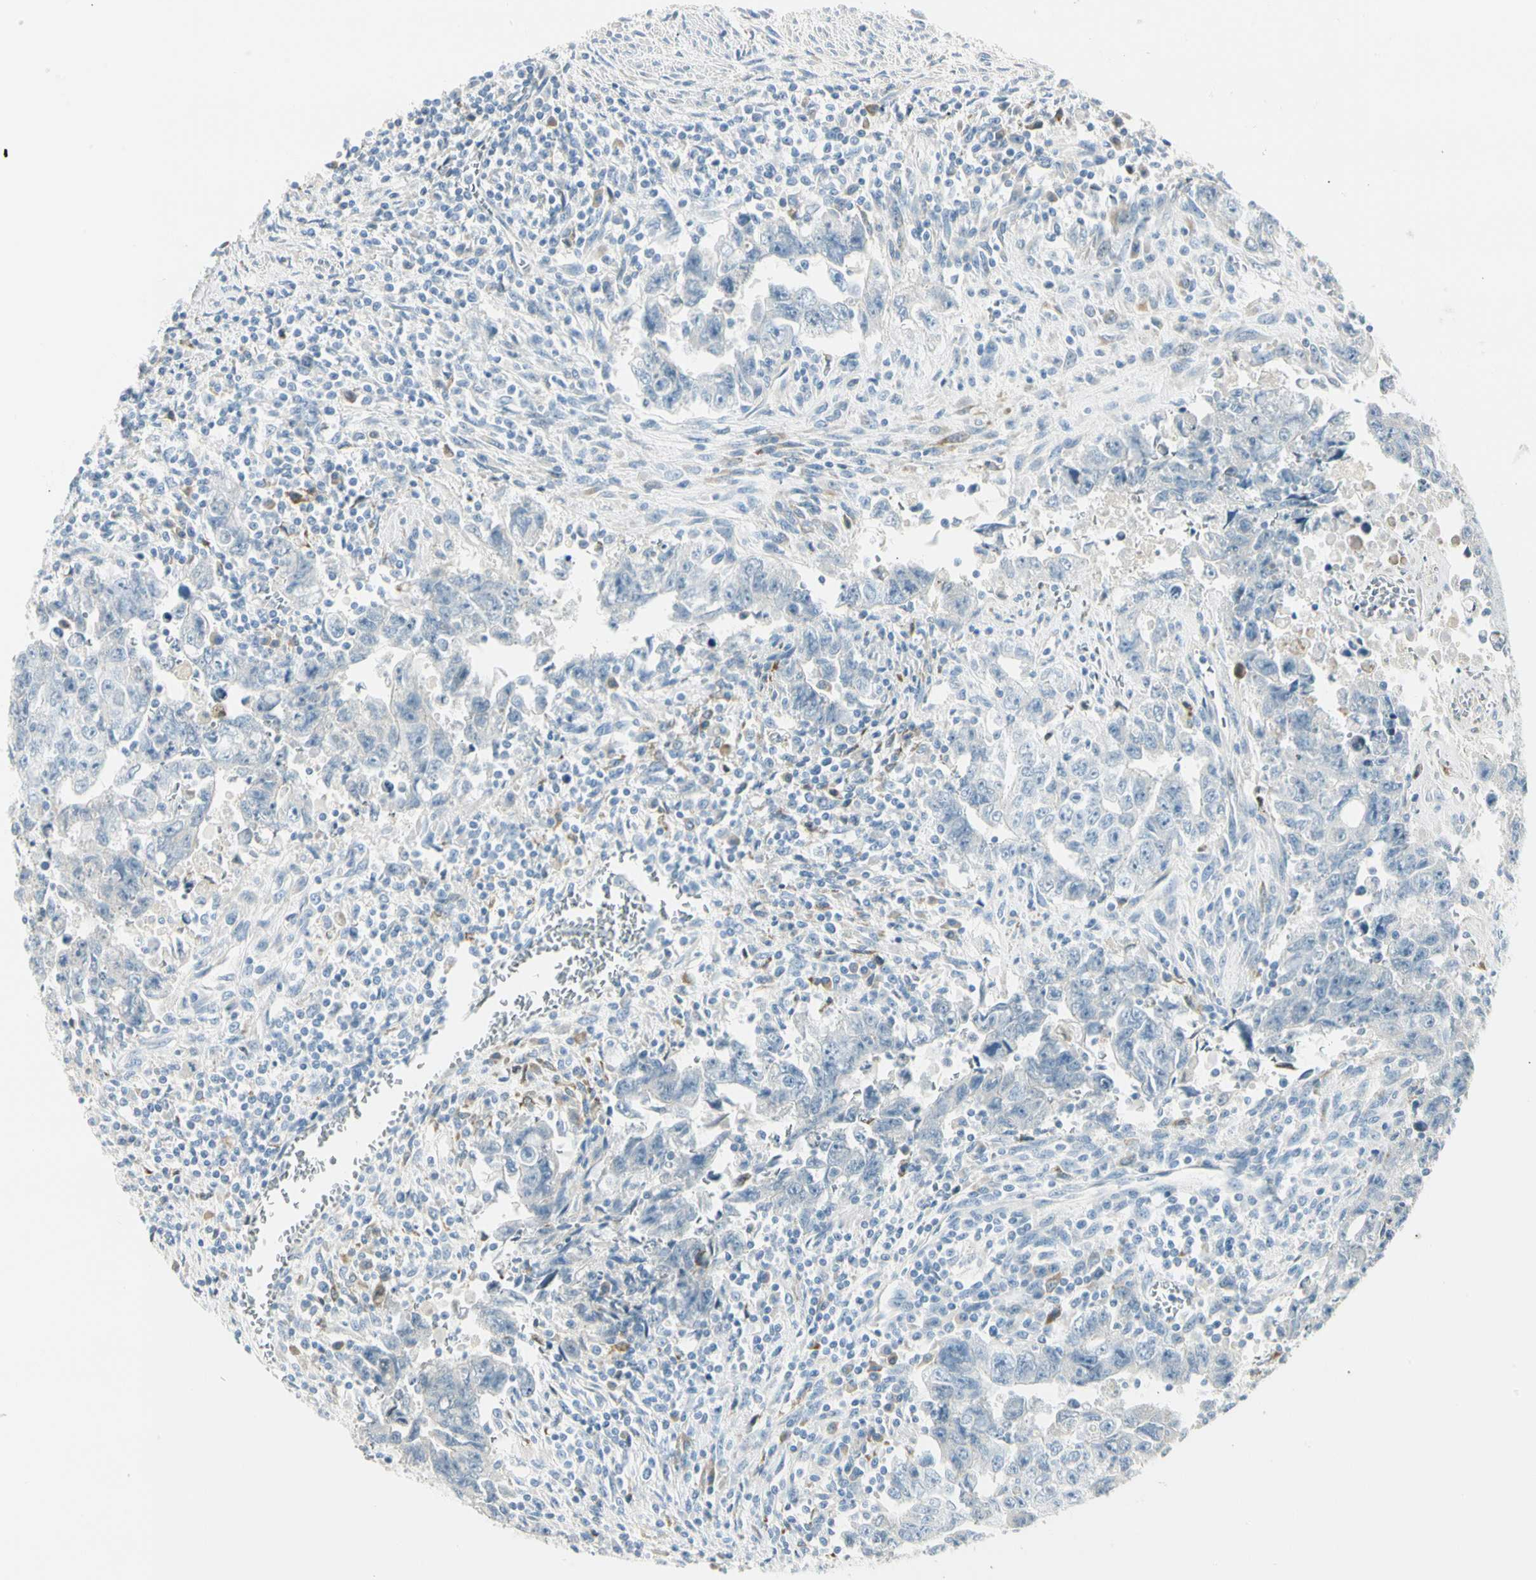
{"staining": {"intensity": "negative", "quantity": "none", "location": "none"}, "tissue": "testis cancer", "cell_type": "Tumor cells", "image_type": "cancer", "snomed": [{"axis": "morphology", "description": "Carcinoma, Embryonal, NOS"}, {"axis": "topography", "description": "Testis"}], "caption": "Immunohistochemistry (IHC) of human embryonal carcinoma (testis) exhibits no positivity in tumor cells. Nuclei are stained in blue.", "gene": "TNFSF11", "patient": {"sex": "male", "age": 28}}